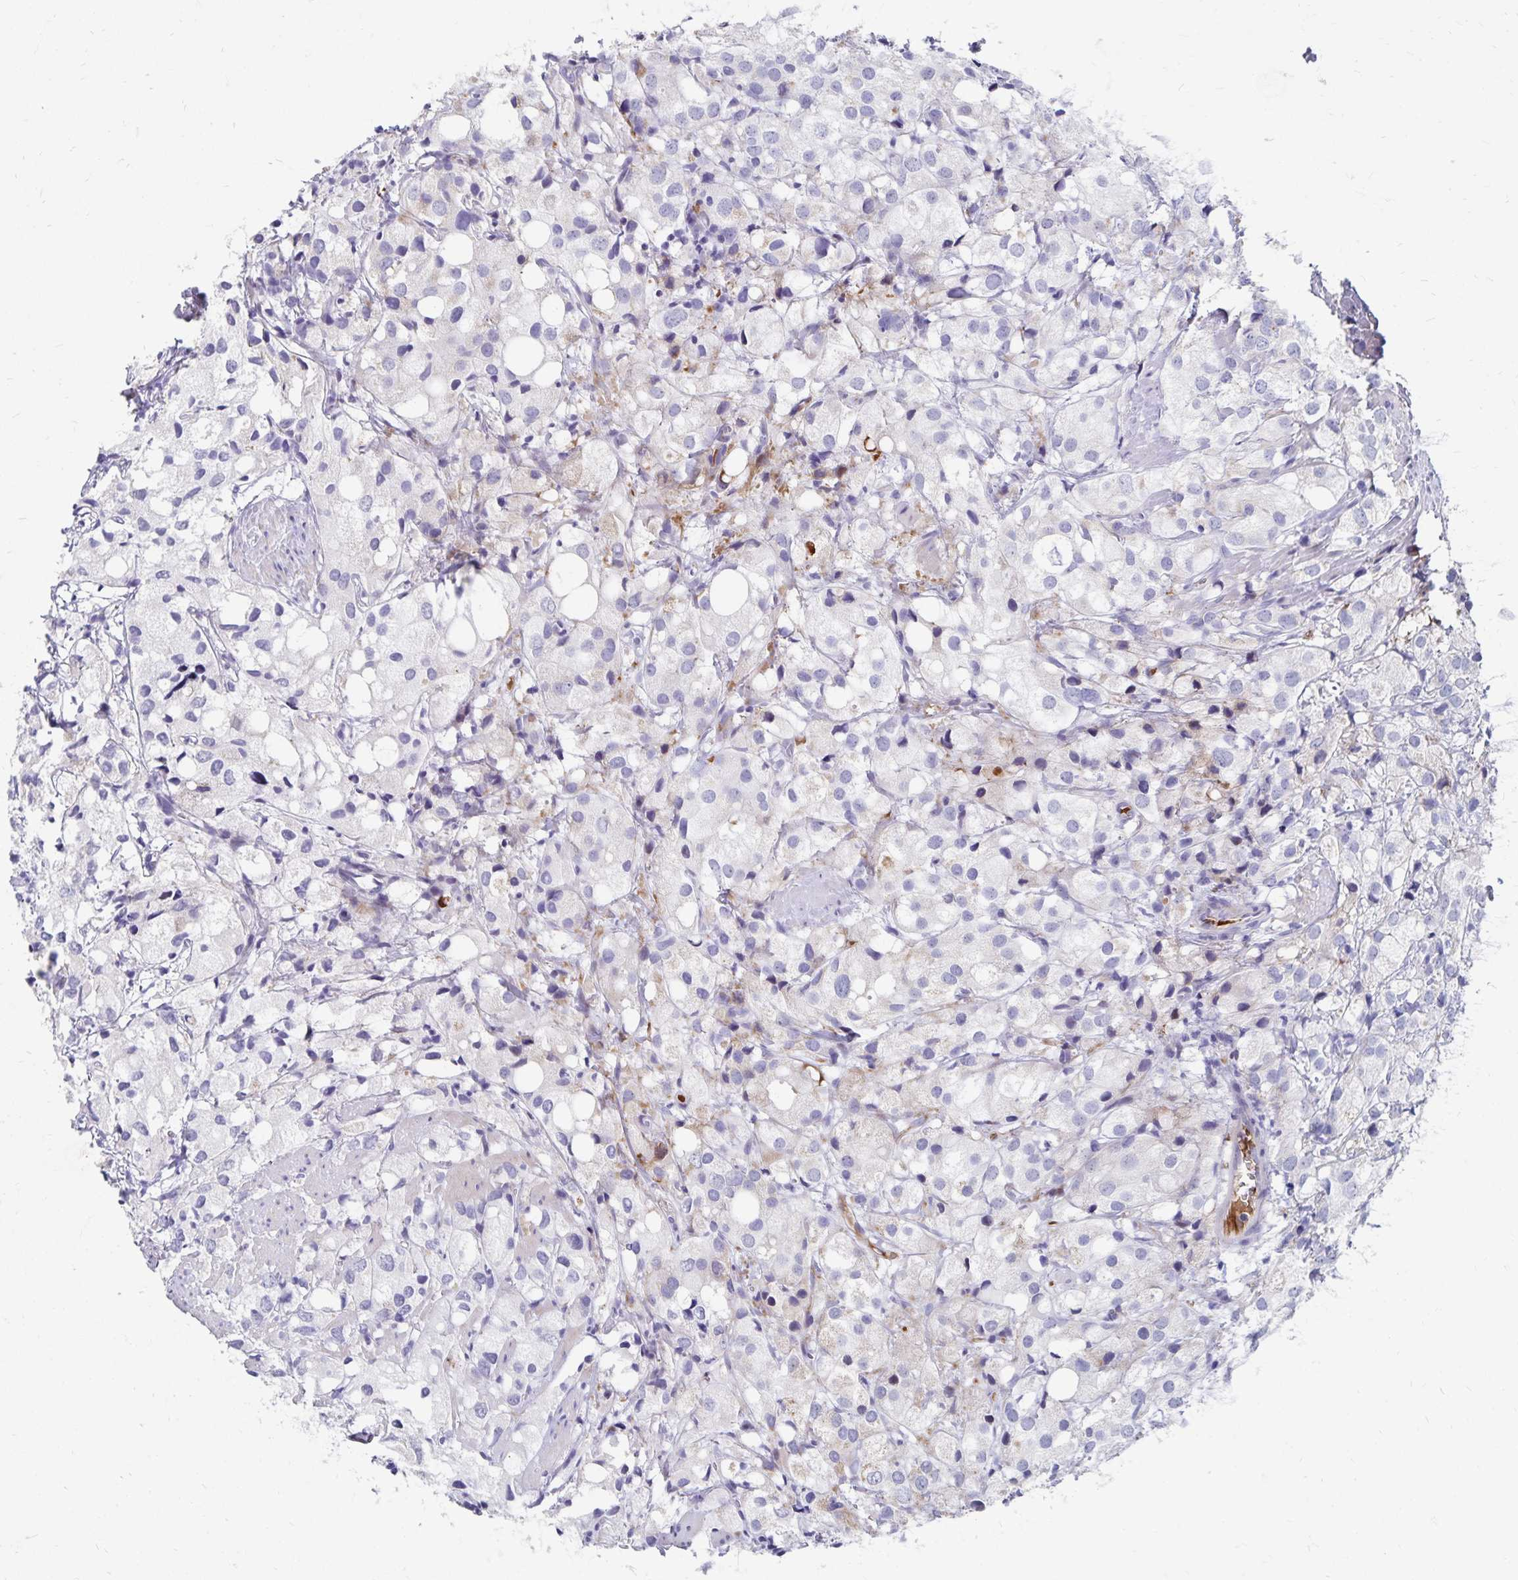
{"staining": {"intensity": "moderate", "quantity": "<25%", "location": "cytoplasmic/membranous"}, "tissue": "prostate cancer", "cell_type": "Tumor cells", "image_type": "cancer", "snomed": [{"axis": "morphology", "description": "Adenocarcinoma, High grade"}, {"axis": "topography", "description": "Prostate"}], "caption": "Moderate cytoplasmic/membranous positivity for a protein is seen in about <25% of tumor cells of adenocarcinoma (high-grade) (prostate) using IHC.", "gene": "NECAP1", "patient": {"sex": "male", "age": 86}}